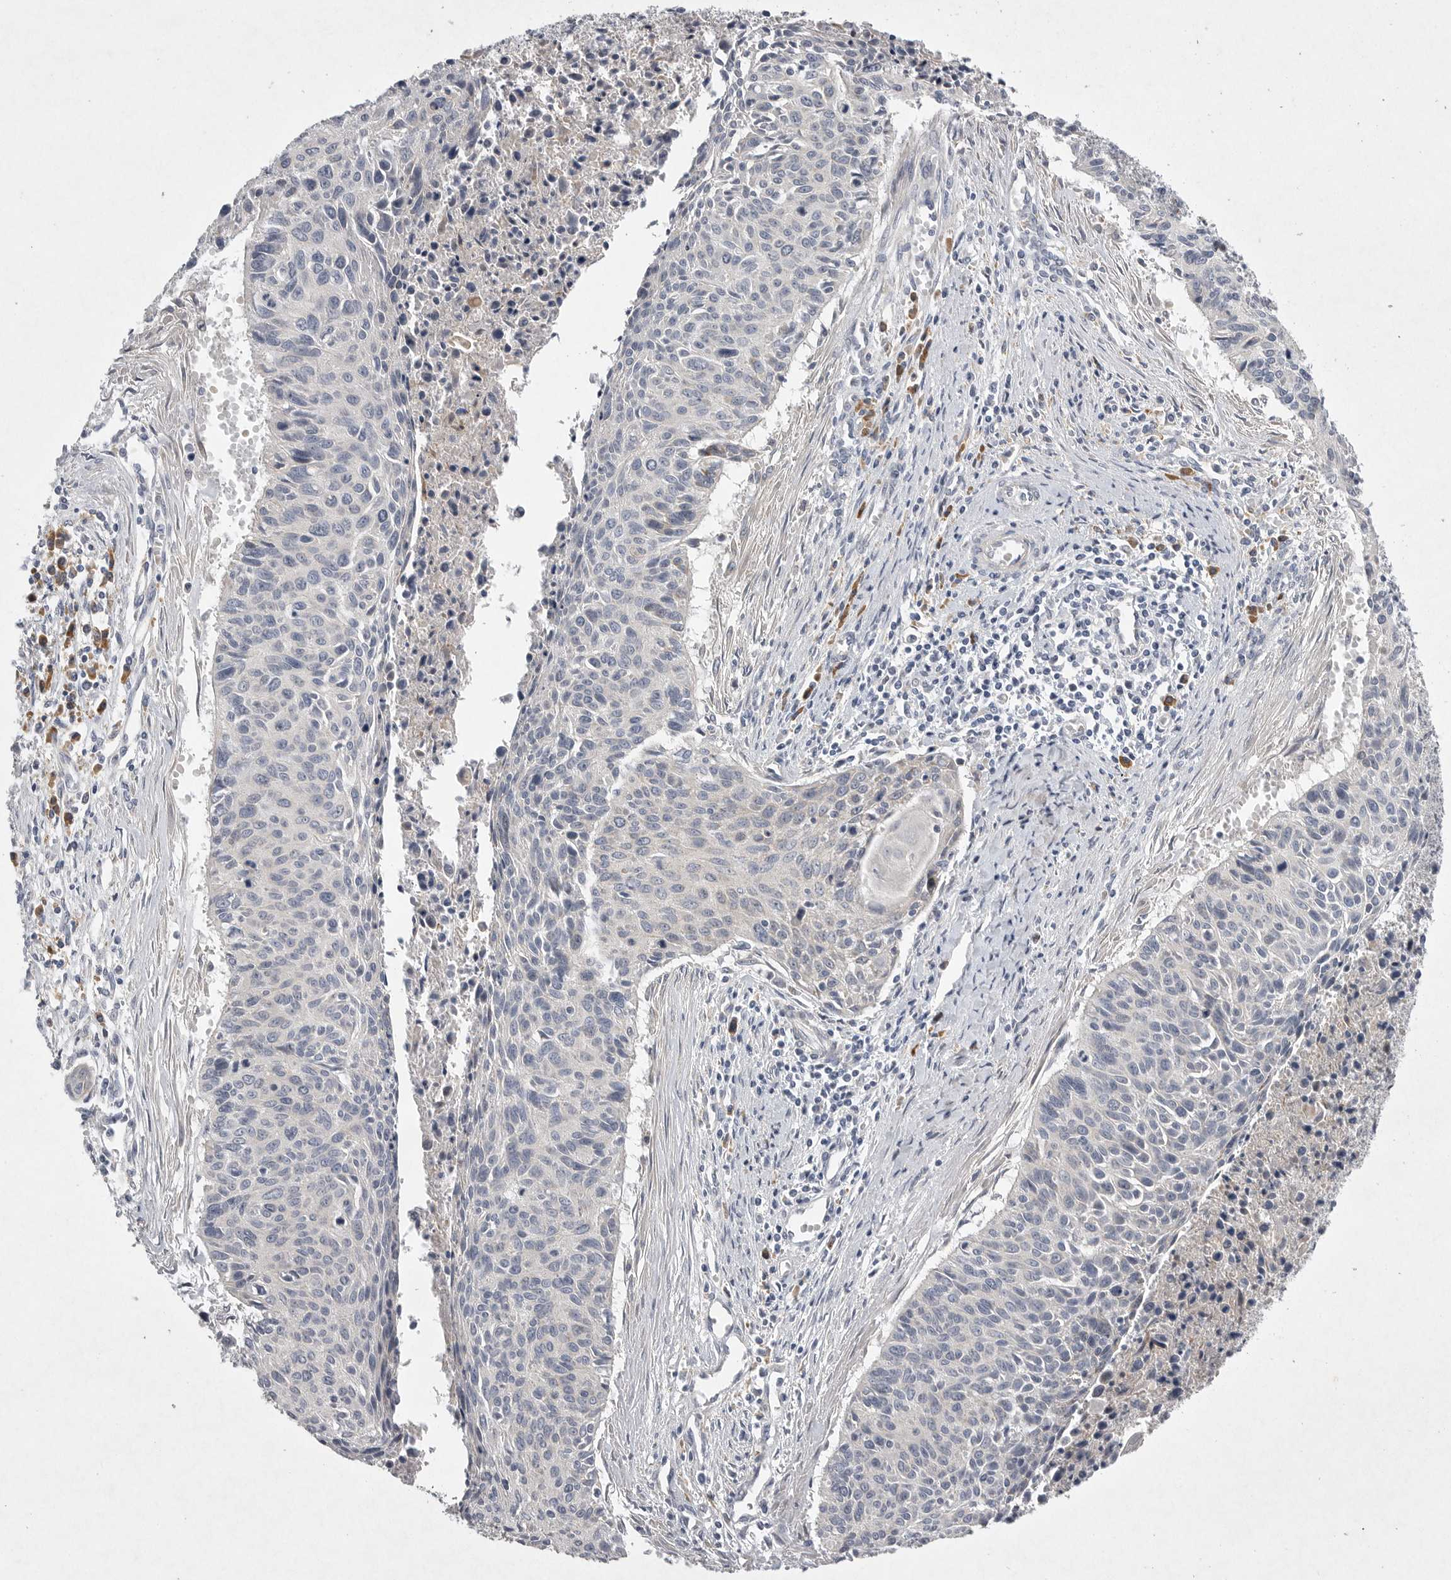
{"staining": {"intensity": "negative", "quantity": "none", "location": "none"}, "tissue": "cervical cancer", "cell_type": "Tumor cells", "image_type": "cancer", "snomed": [{"axis": "morphology", "description": "Squamous cell carcinoma, NOS"}, {"axis": "topography", "description": "Cervix"}], "caption": "Cervical squamous cell carcinoma was stained to show a protein in brown. There is no significant staining in tumor cells. (DAB immunohistochemistry visualized using brightfield microscopy, high magnification).", "gene": "EDEM3", "patient": {"sex": "female", "age": 55}}